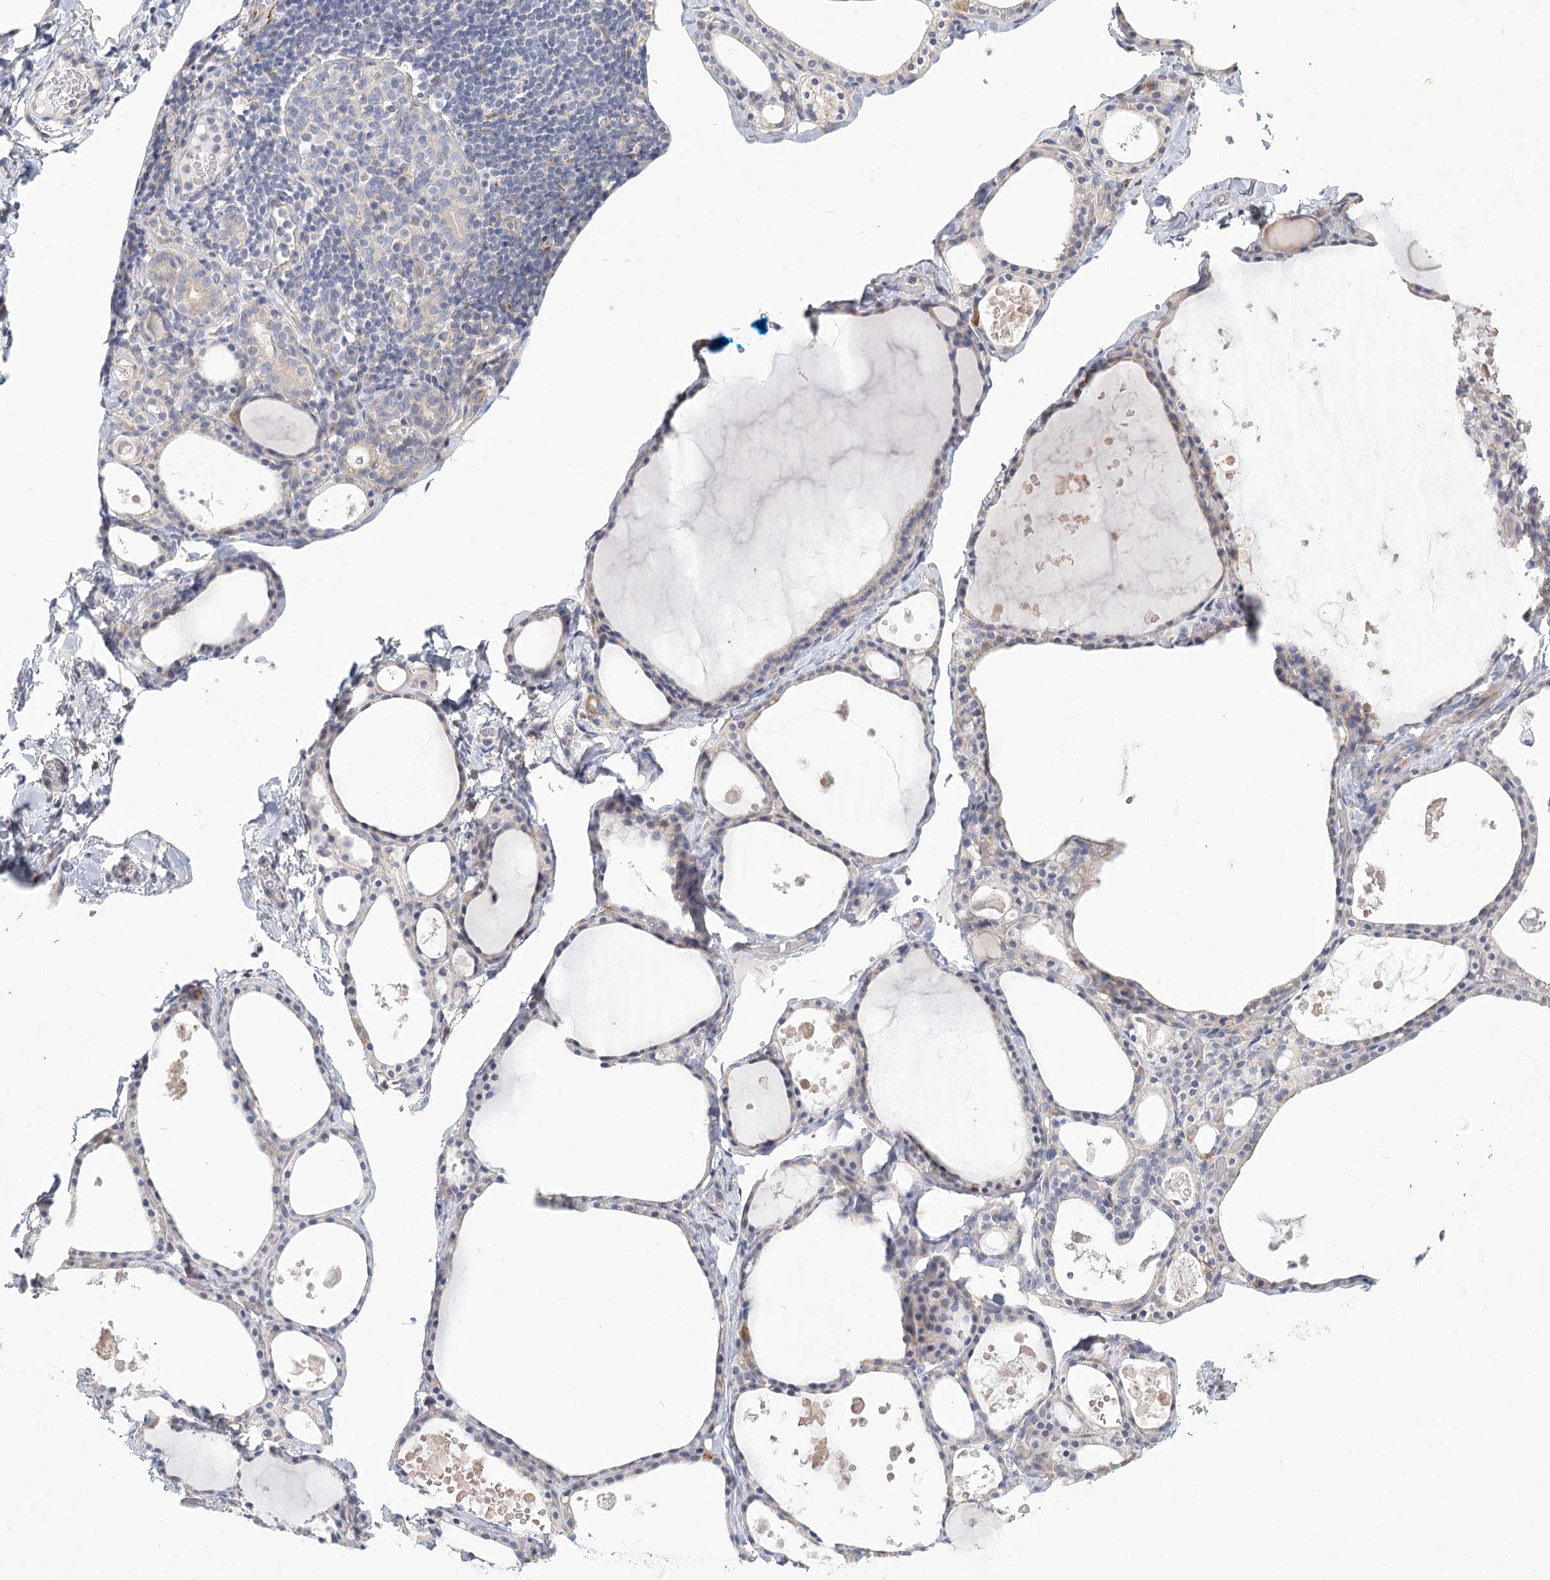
{"staining": {"intensity": "negative", "quantity": "none", "location": "none"}, "tissue": "thyroid gland", "cell_type": "Glandular cells", "image_type": "normal", "snomed": [{"axis": "morphology", "description": "Normal tissue, NOS"}, {"axis": "topography", "description": "Thyroid gland"}], "caption": "Immunohistochemistry image of normal thyroid gland stained for a protein (brown), which demonstrates no positivity in glandular cells. Nuclei are stained in blue.", "gene": "CNTLN", "patient": {"sex": "male", "age": 56}}